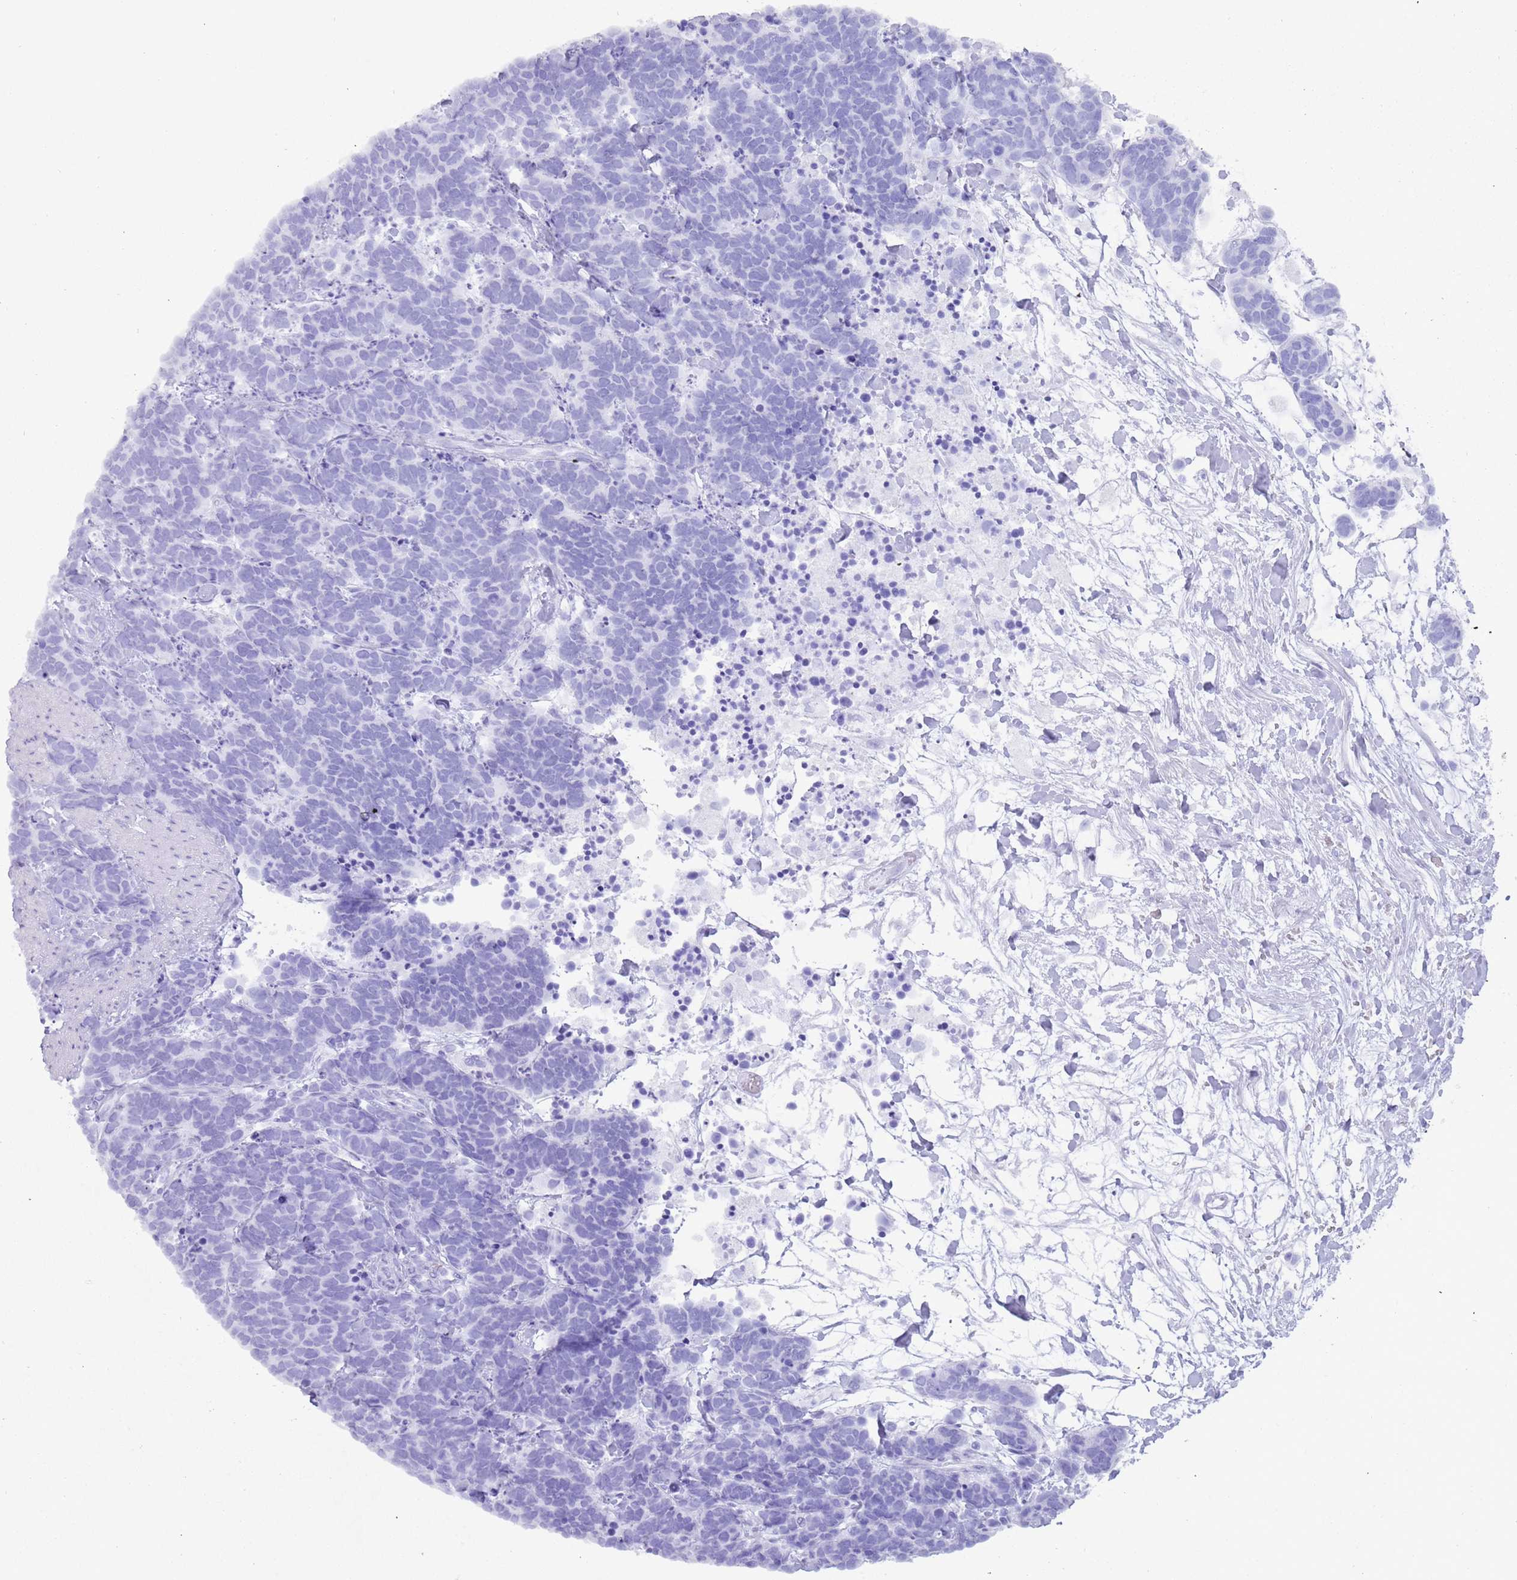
{"staining": {"intensity": "negative", "quantity": "none", "location": "none"}, "tissue": "carcinoid", "cell_type": "Tumor cells", "image_type": "cancer", "snomed": [{"axis": "morphology", "description": "Carcinoma, NOS"}, {"axis": "morphology", "description": "Carcinoid, malignant, NOS"}, {"axis": "topography", "description": "Prostate"}], "caption": "This is a histopathology image of immunohistochemistry (IHC) staining of carcinoma, which shows no positivity in tumor cells.", "gene": "MYADML2", "patient": {"sex": "male", "age": 57}}